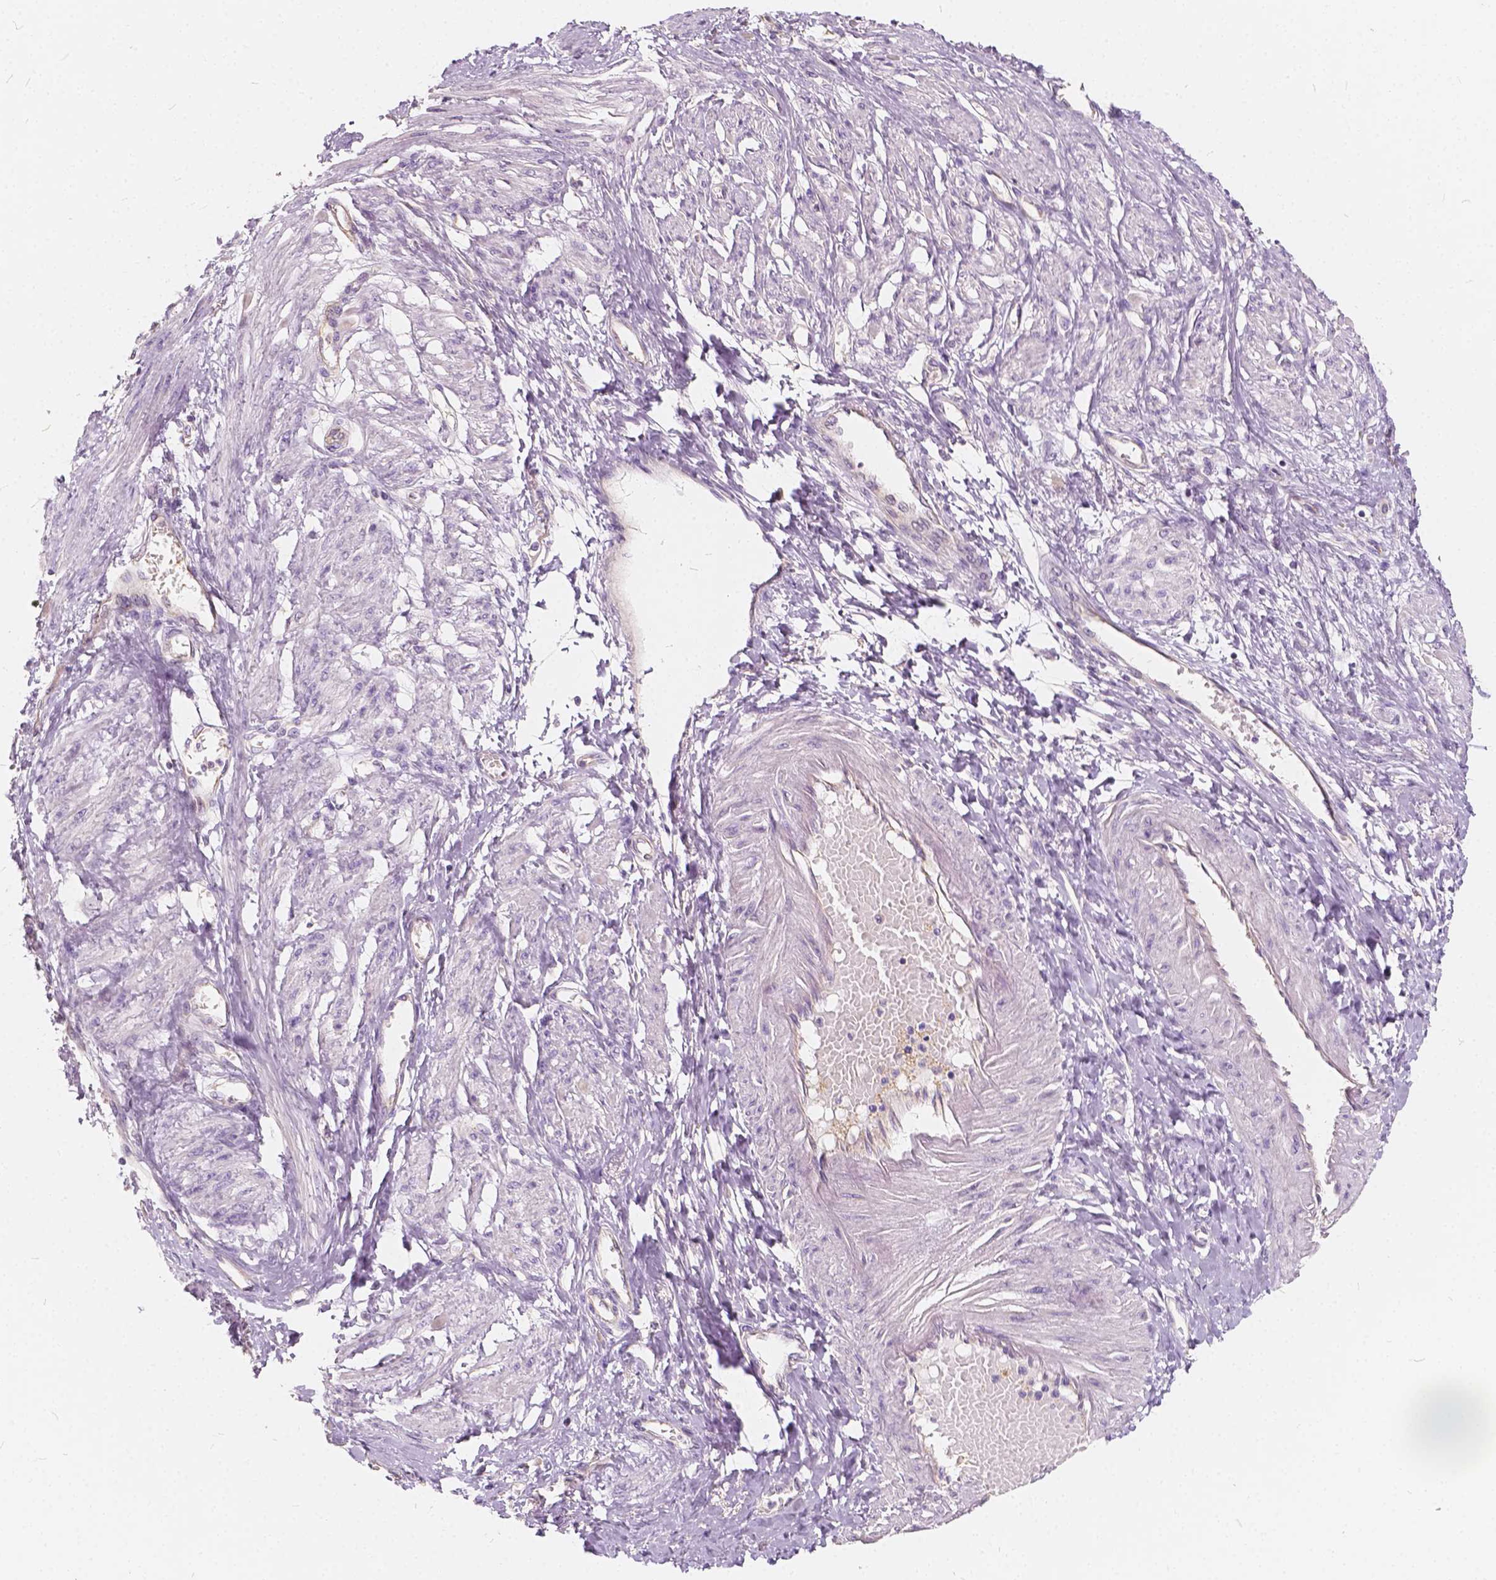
{"staining": {"intensity": "negative", "quantity": "none", "location": "none"}, "tissue": "smooth muscle", "cell_type": "Smooth muscle cells", "image_type": "normal", "snomed": [{"axis": "morphology", "description": "Normal tissue, NOS"}, {"axis": "topography", "description": "Smooth muscle"}, {"axis": "topography", "description": "Uterus"}], "caption": "Human smooth muscle stained for a protein using immunohistochemistry exhibits no staining in smooth muscle cells.", "gene": "KIAA0513", "patient": {"sex": "female", "age": 39}}